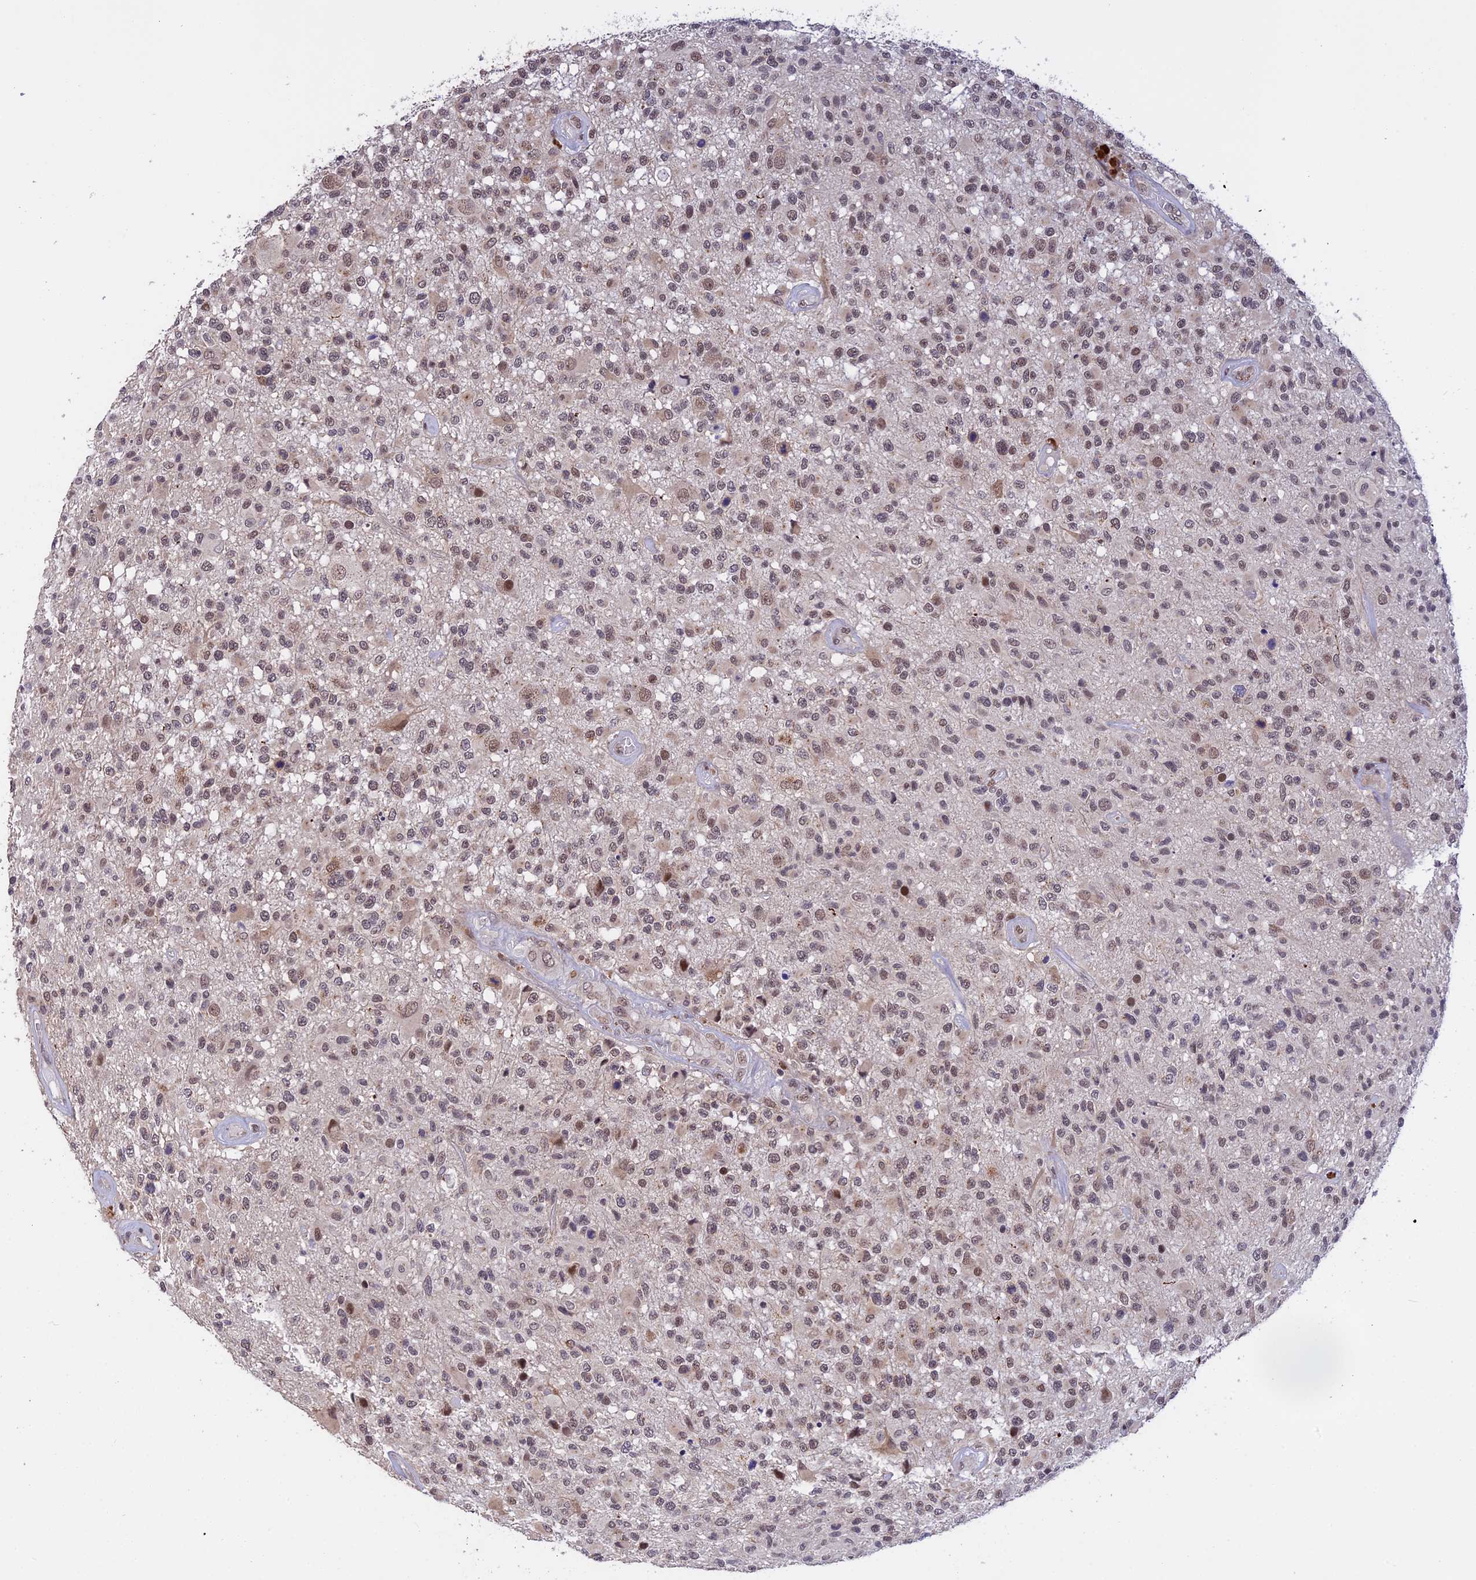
{"staining": {"intensity": "weak", "quantity": ">75%", "location": "nuclear"}, "tissue": "glioma", "cell_type": "Tumor cells", "image_type": "cancer", "snomed": [{"axis": "morphology", "description": "Glioma, malignant, High grade"}, {"axis": "morphology", "description": "Glioblastoma, NOS"}, {"axis": "topography", "description": "Brain"}], "caption": "IHC photomicrograph of neoplastic tissue: glioma stained using immunohistochemistry exhibits low levels of weak protein expression localized specifically in the nuclear of tumor cells, appearing as a nuclear brown color.", "gene": "POLR2C", "patient": {"sex": "male", "age": 60}}